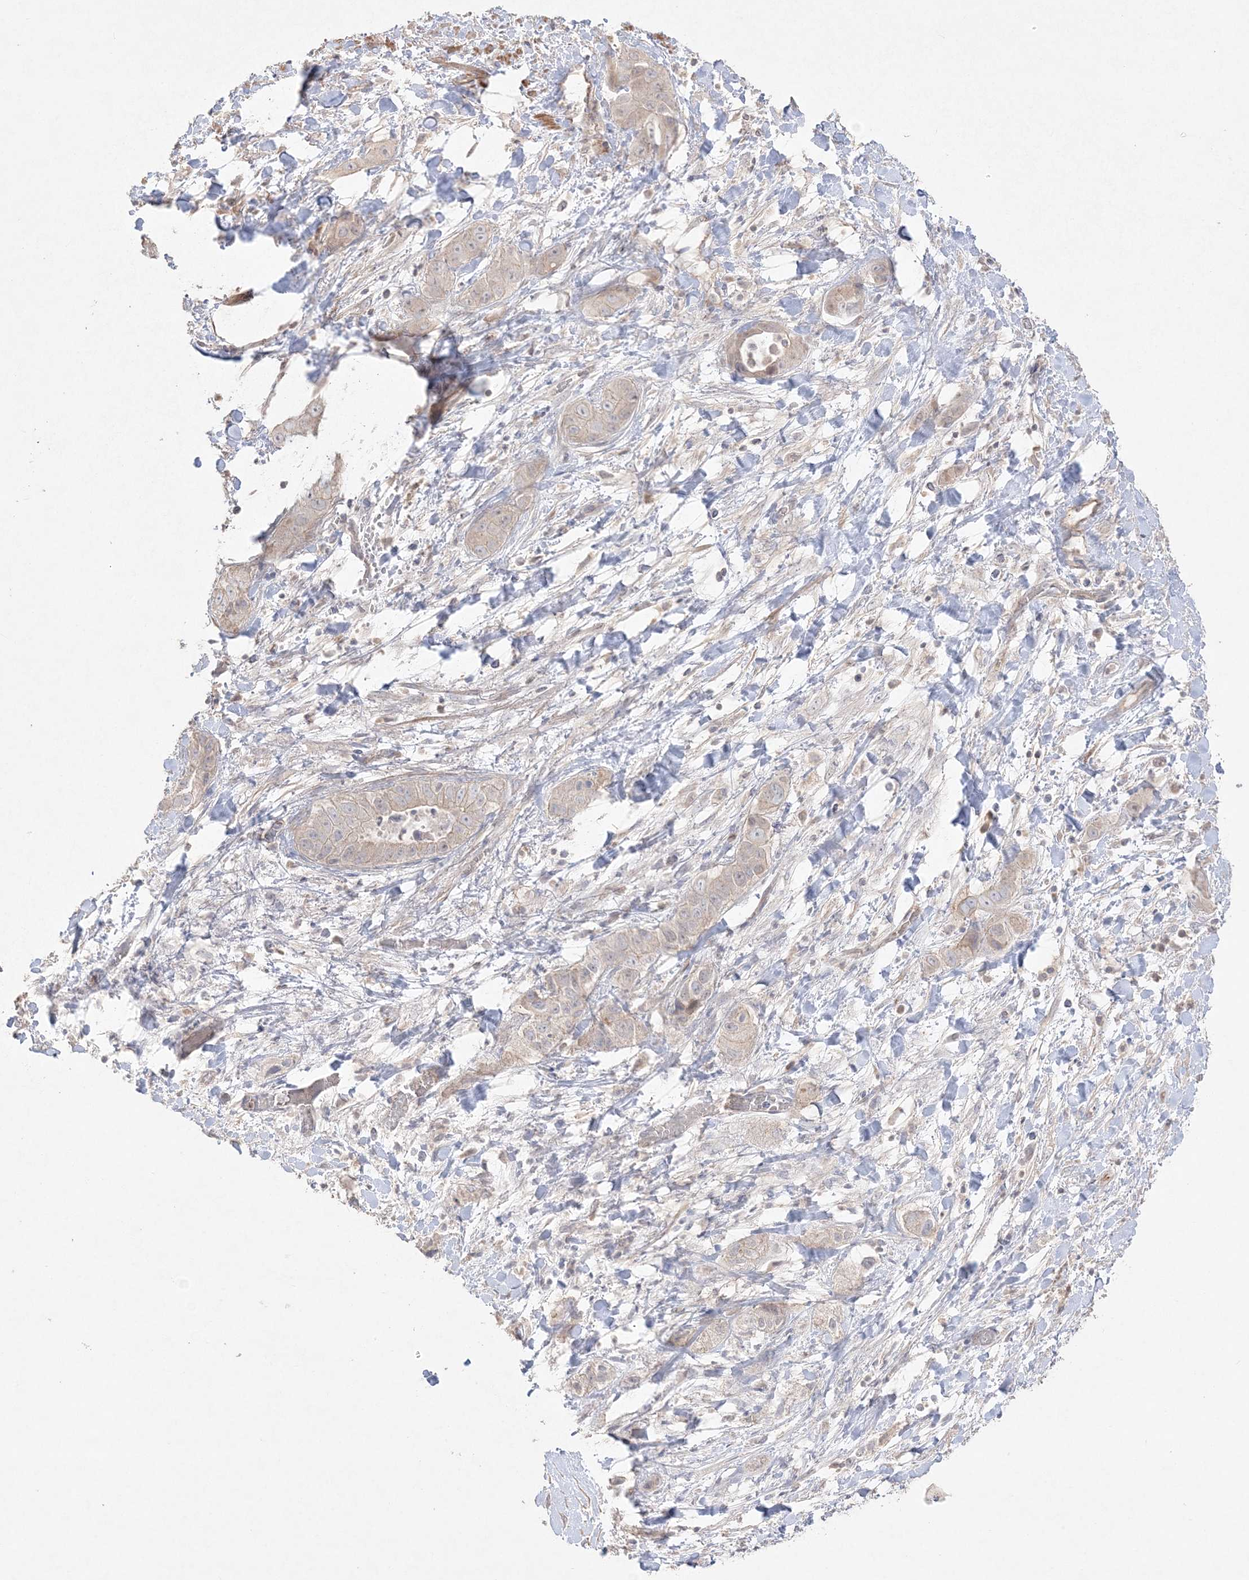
{"staining": {"intensity": "negative", "quantity": "none", "location": "none"}, "tissue": "liver cancer", "cell_type": "Tumor cells", "image_type": "cancer", "snomed": [{"axis": "morphology", "description": "Cholangiocarcinoma"}, {"axis": "topography", "description": "Liver"}], "caption": "High power microscopy micrograph of an IHC image of liver cancer (cholangiocarcinoma), revealing no significant expression in tumor cells. (Stains: DAB immunohistochemistry (IHC) with hematoxylin counter stain, Microscopy: brightfield microscopy at high magnification).", "gene": "SH3BP4", "patient": {"sex": "female", "age": 52}}